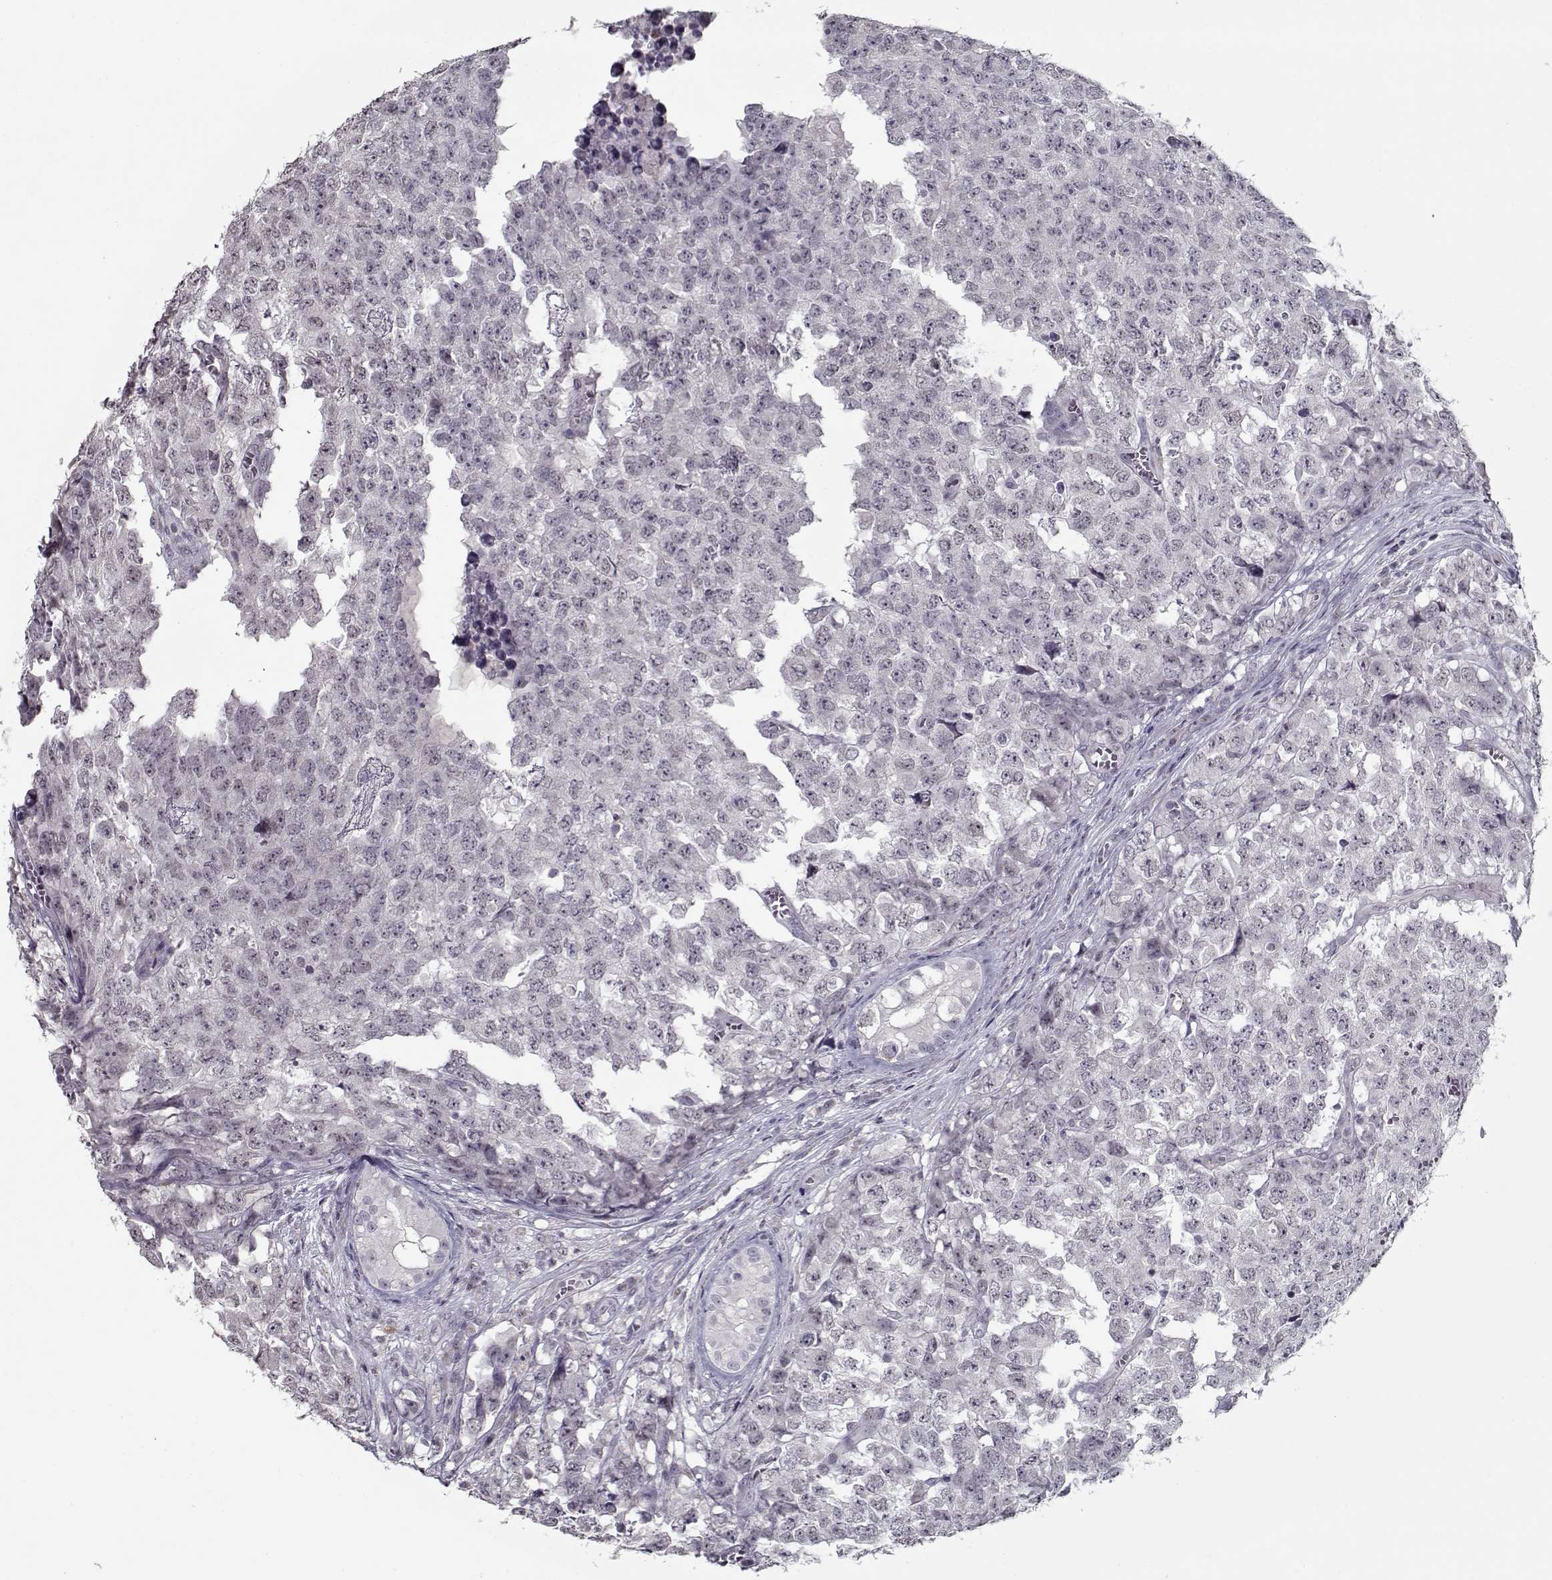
{"staining": {"intensity": "negative", "quantity": "none", "location": "none"}, "tissue": "testis cancer", "cell_type": "Tumor cells", "image_type": "cancer", "snomed": [{"axis": "morphology", "description": "Carcinoma, Embryonal, NOS"}, {"axis": "topography", "description": "Testis"}], "caption": "This is a histopathology image of IHC staining of testis embryonal carcinoma, which shows no expression in tumor cells.", "gene": "SEC16B", "patient": {"sex": "male", "age": 23}}